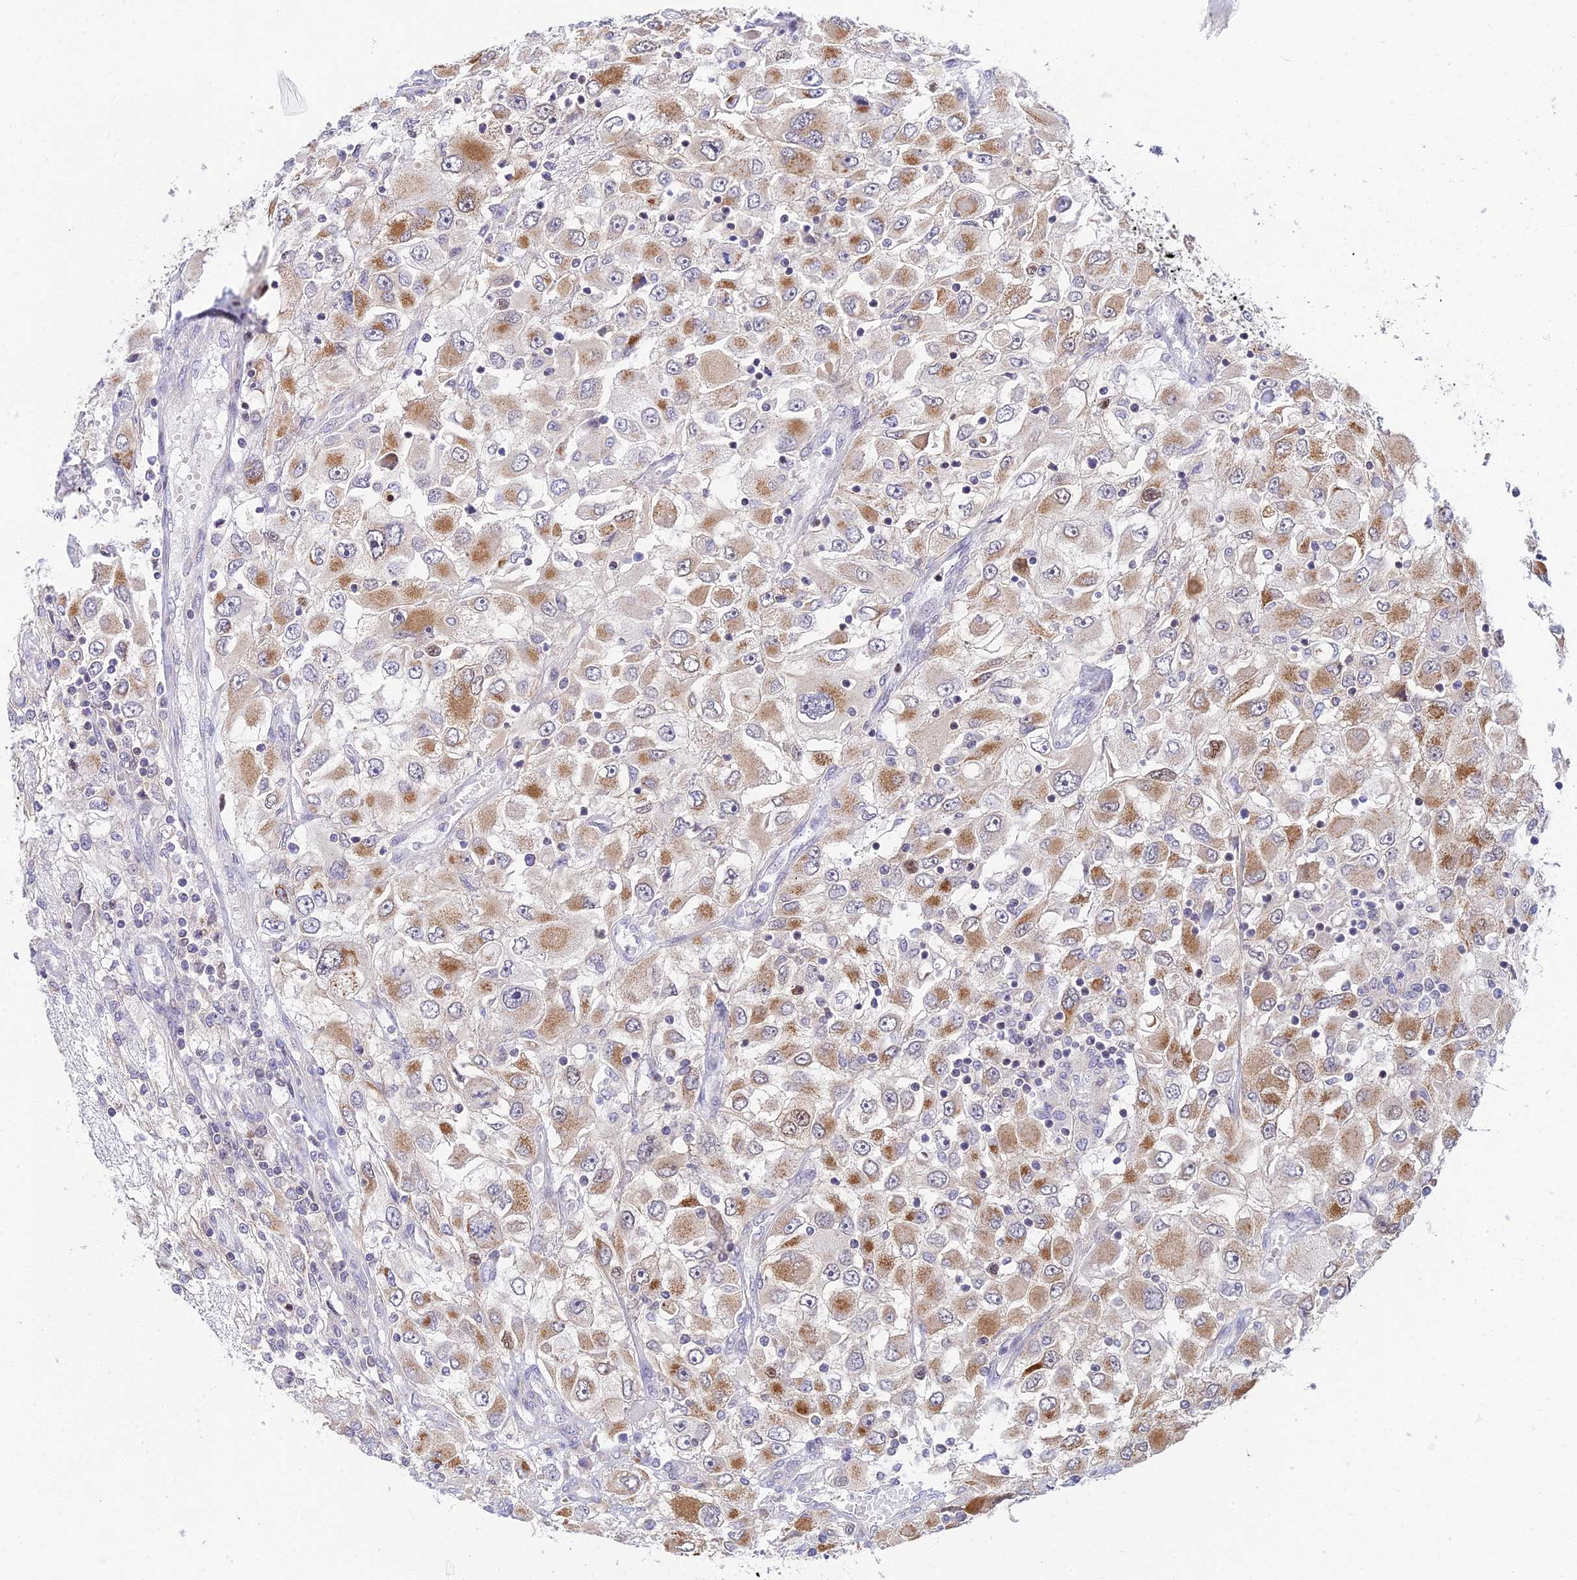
{"staining": {"intensity": "moderate", "quantity": ">75%", "location": "cytoplasmic/membranous"}, "tissue": "renal cancer", "cell_type": "Tumor cells", "image_type": "cancer", "snomed": [{"axis": "morphology", "description": "Adenocarcinoma, NOS"}, {"axis": "topography", "description": "Kidney"}], "caption": "Human adenocarcinoma (renal) stained with a protein marker exhibits moderate staining in tumor cells.", "gene": "ELOA2", "patient": {"sex": "female", "age": 52}}